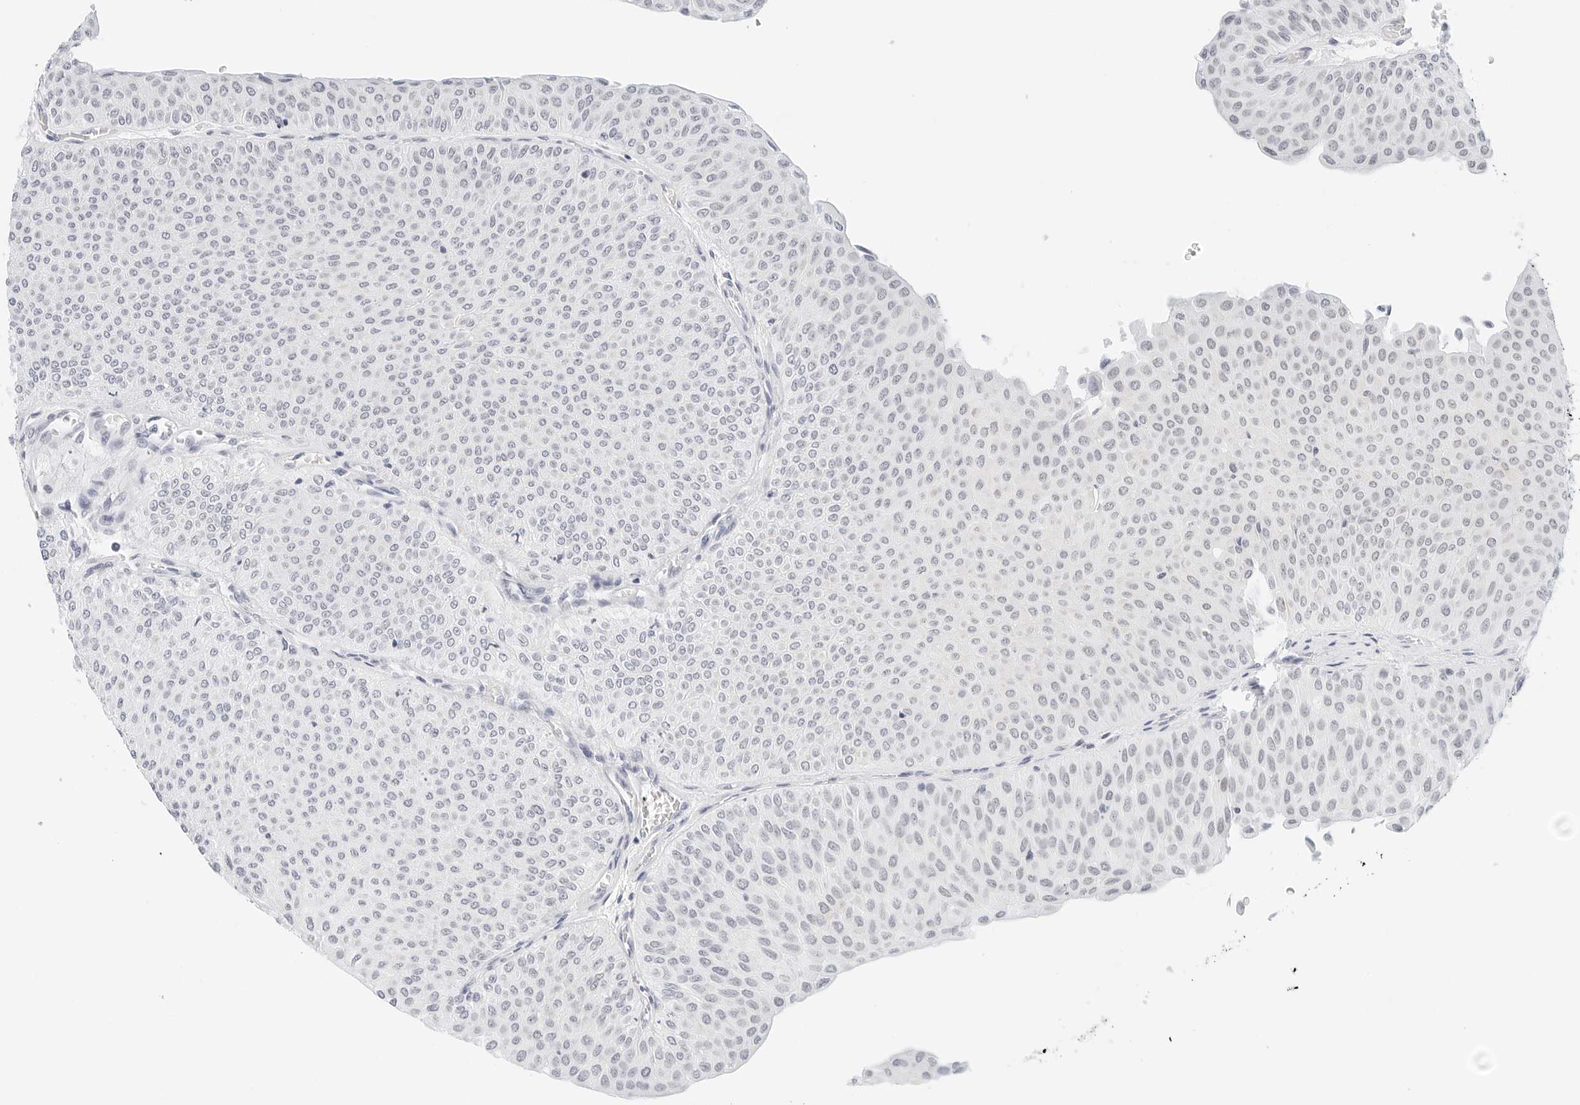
{"staining": {"intensity": "negative", "quantity": "none", "location": "none"}, "tissue": "urothelial cancer", "cell_type": "Tumor cells", "image_type": "cancer", "snomed": [{"axis": "morphology", "description": "Urothelial carcinoma, Low grade"}, {"axis": "topography", "description": "Urinary bladder"}], "caption": "Immunohistochemistry photomicrograph of neoplastic tissue: human urothelial cancer stained with DAB (3,3'-diaminobenzidine) reveals no significant protein staining in tumor cells. The staining was performed using DAB (3,3'-diaminobenzidine) to visualize the protein expression in brown, while the nuclei were stained in blue with hematoxylin (Magnification: 20x).", "gene": "CD22", "patient": {"sex": "male", "age": 78}}